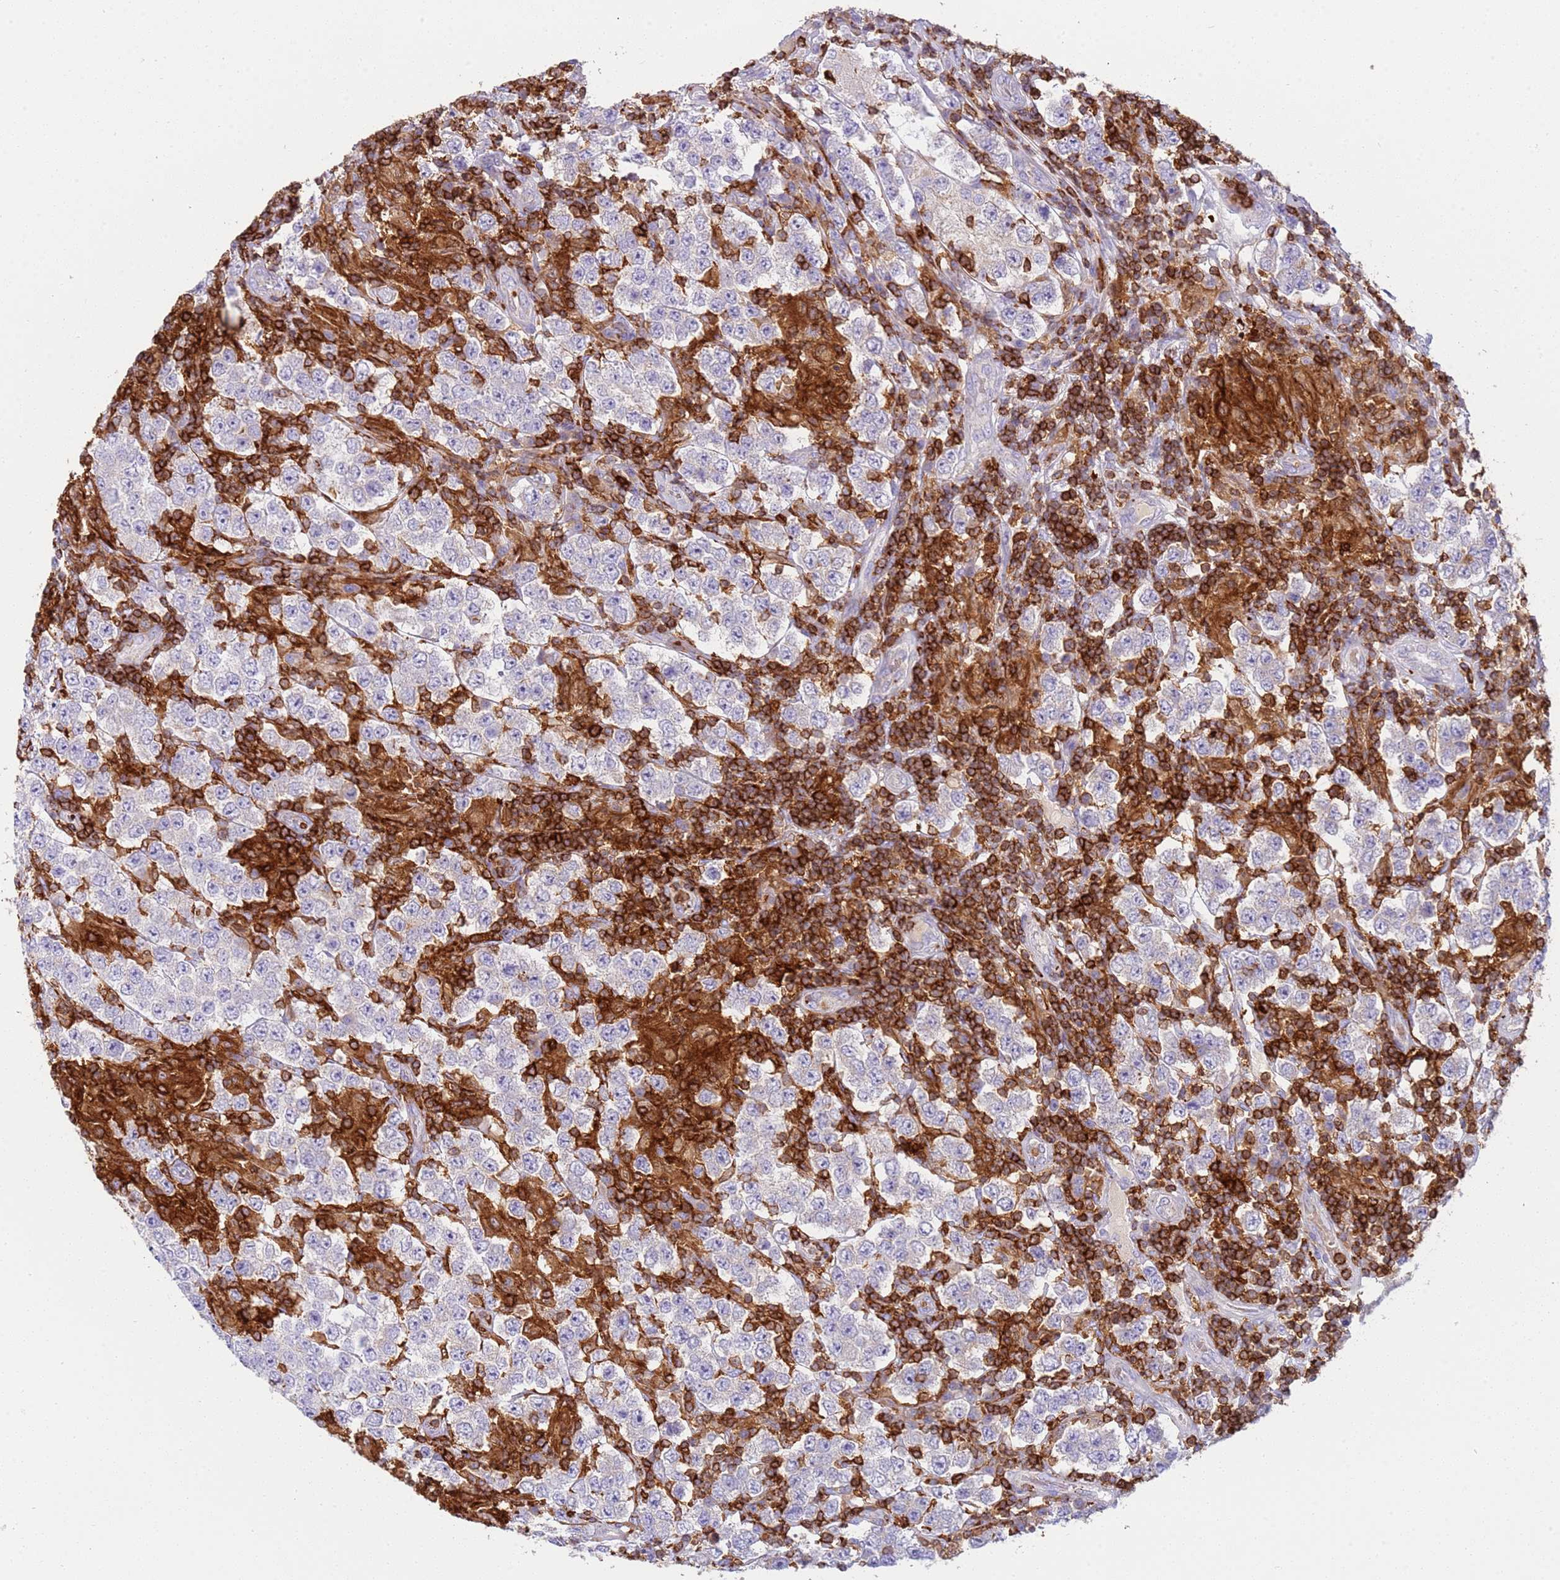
{"staining": {"intensity": "negative", "quantity": "none", "location": "none"}, "tissue": "testis cancer", "cell_type": "Tumor cells", "image_type": "cancer", "snomed": [{"axis": "morphology", "description": "Normal tissue, NOS"}, {"axis": "morphology", "description": "Urothelial carcinoma, High grade"}, {"axis": "morphology", "description": "Seminoma, NOS"}, {"axis": "morphology", "description": "Carcinoma, Embryonal, NOS"}, {"axis": "topography", "description": "Urinary bladder"}, {"axis": "topography", "description": "Testis"}], "caption": "An immunohistochemistry micrograph of testis cancer is shown. There is no staining in tumor cells of testis cancer. The staining is performed using DAB (3,3'-diaminobenzidine) brown chromogen with nuclei counter-stained in using hematoxylin.", "gene": "TTPAL", "patient": {"sex": "male", "age": 41}}